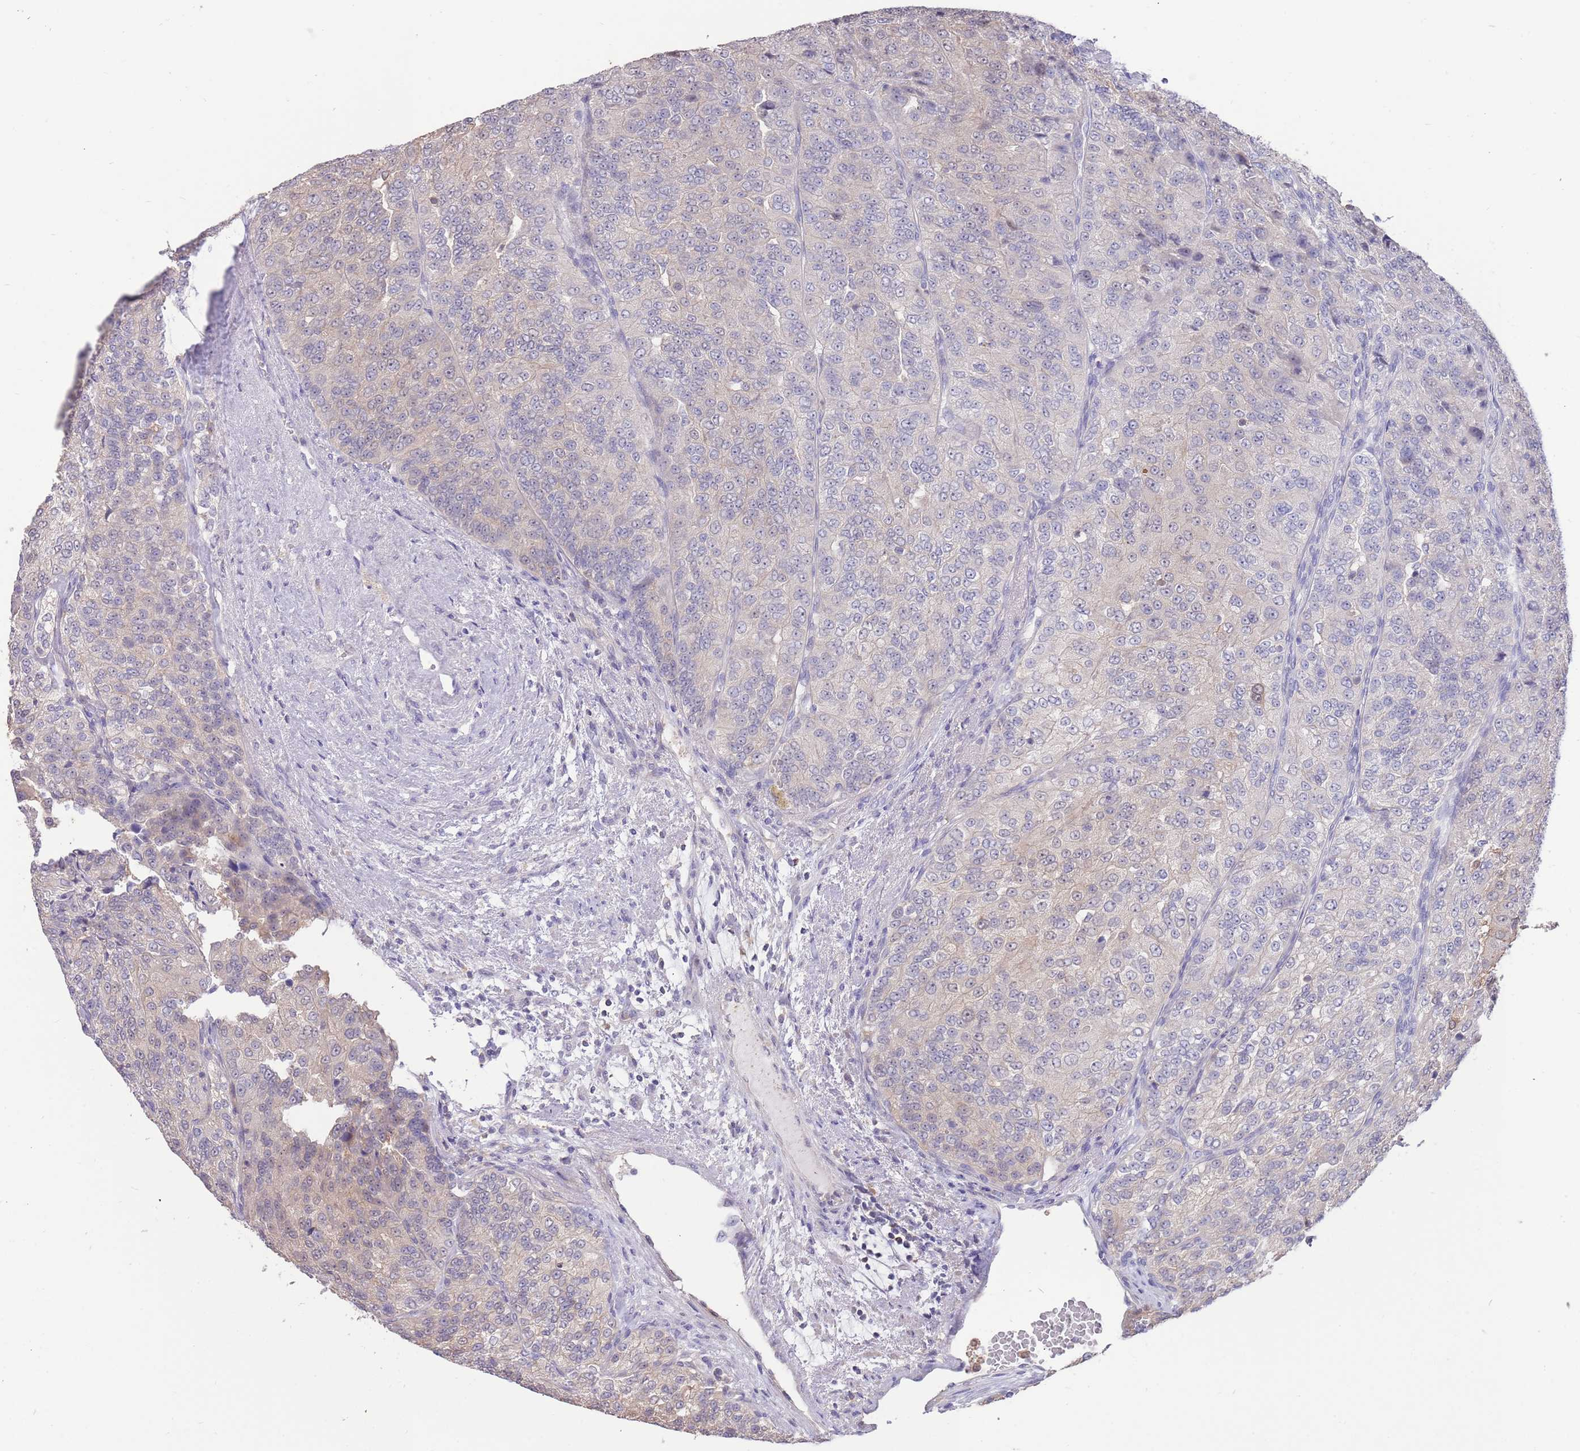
{"staining": {"intensity": "weak", "quantity": "<25%", "location": "cytoplasmic/membranous"}, "tissue": "renal cancer", "cell_type": "Tumor cells", "image_type": "cancer", "snomed": [{"axis": "morphology", "description": "Adenocarcinoma, NOS"}, {"axis": "topography", "description": "Kidney"}], "caption": "Immunohistochemical staining of human renal adenocarcinoma demonstrates no significant staining in tumor cells. (Brightfield microscopy of DAB IHC at high magnification).", "gene": "AP5S1", "patient": {"sex": "female", "age": 63}}